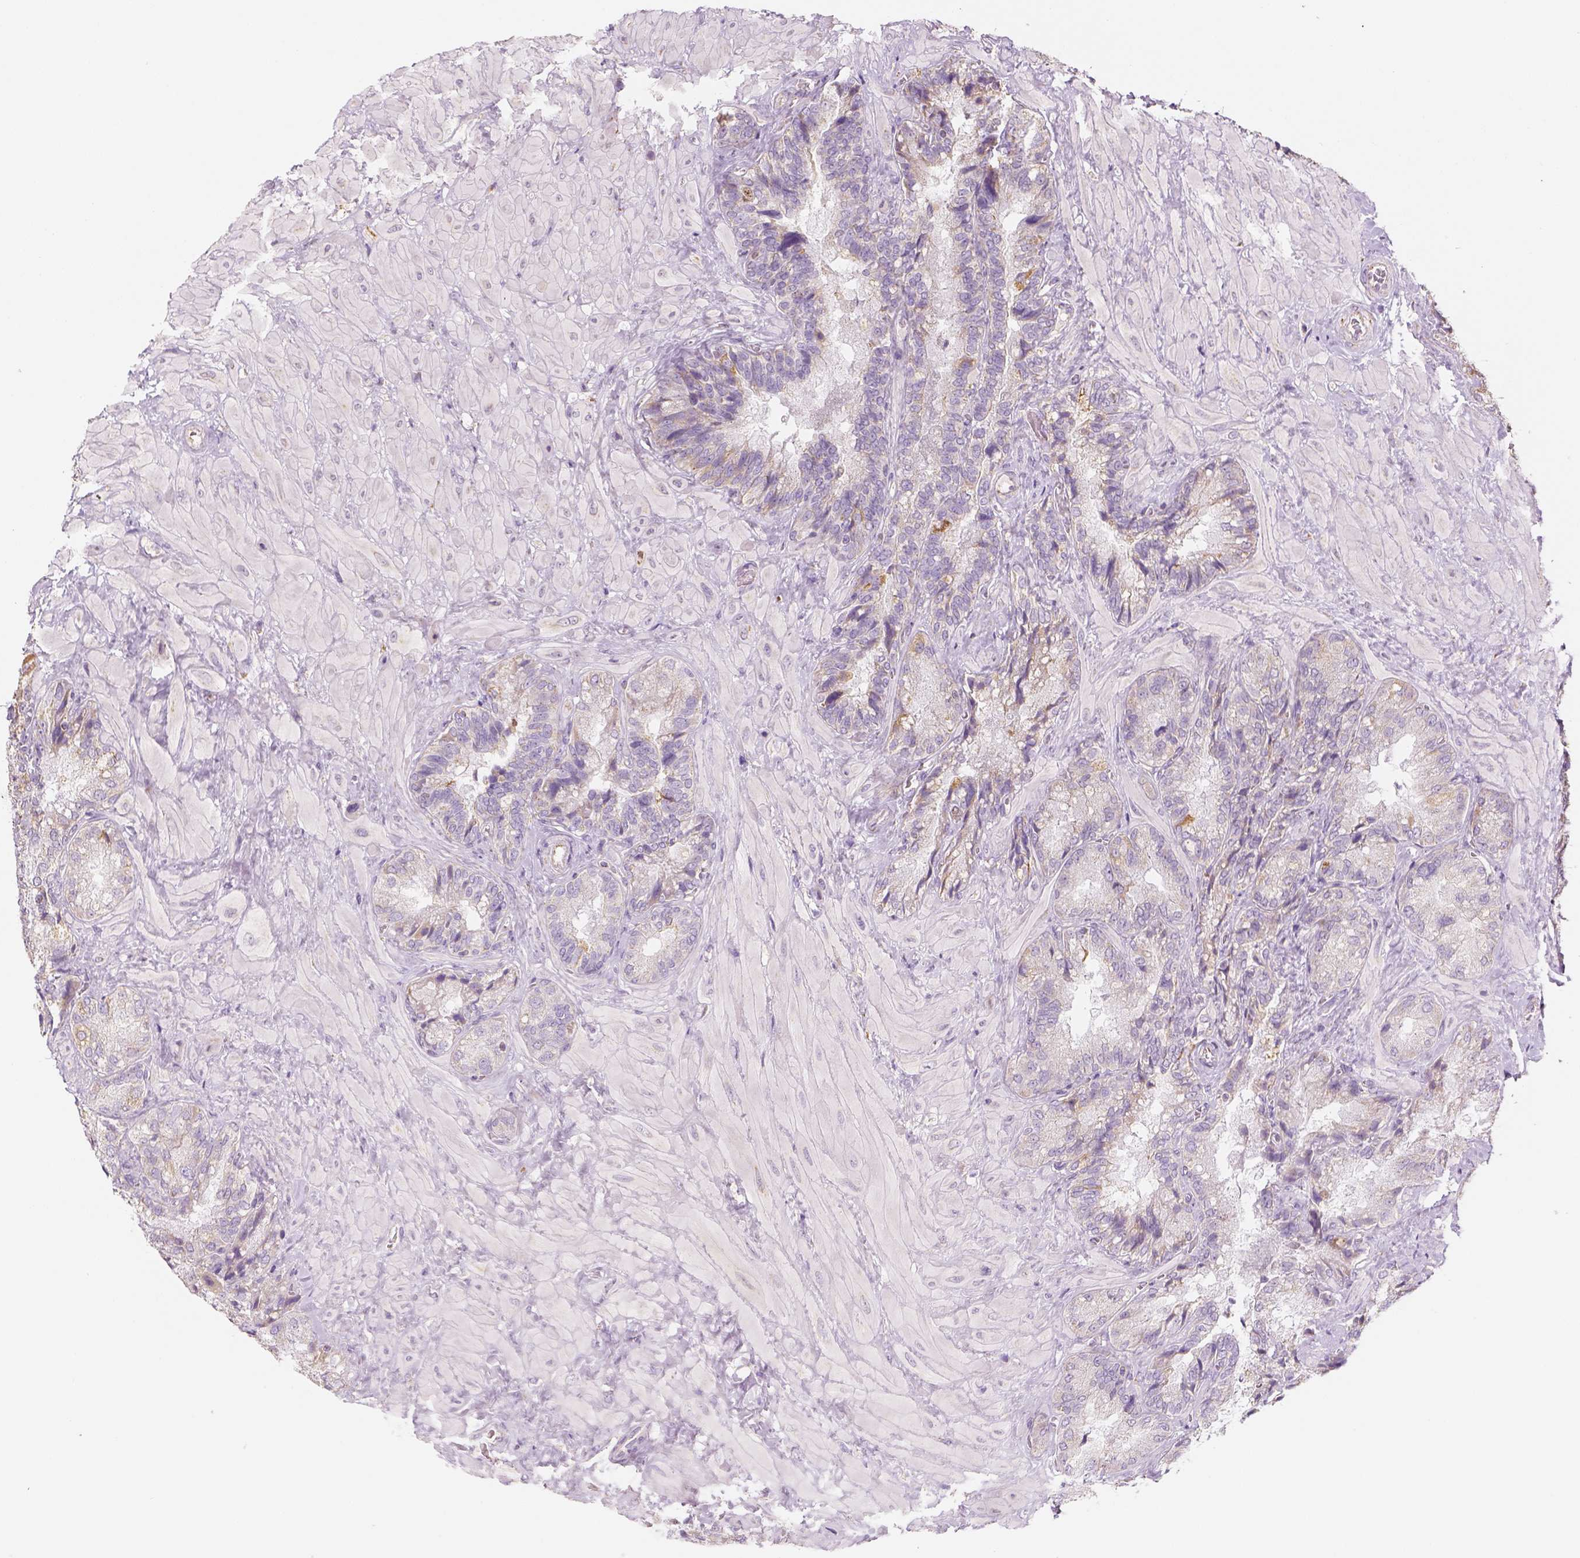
{"staining": {"intensity": "moderate", "quantity": "<25%", "location": "cytoplasmic/membranous"}, "tissue": "seminal vesicle", "cell_type": "Glandular cells", "image_type": "normal", "snomed": [{"axis": "morphology", "description": "Normal tissue, NOS"}, {"axis": "topography", "description": "Seminal veicle"}], "caption": "Brown immunohistochemical staining in unremarkable human seminal vesicle displays moderate cytoplasmic/membranous positivity in approximately <25% of glandular cells. (DAB (3,3'-diaminobenzidine) IHC, brown staining for protein, blue staining for nuclei).", "gene": "LCA5", "patient": {"sex": "male", "age": 57}}